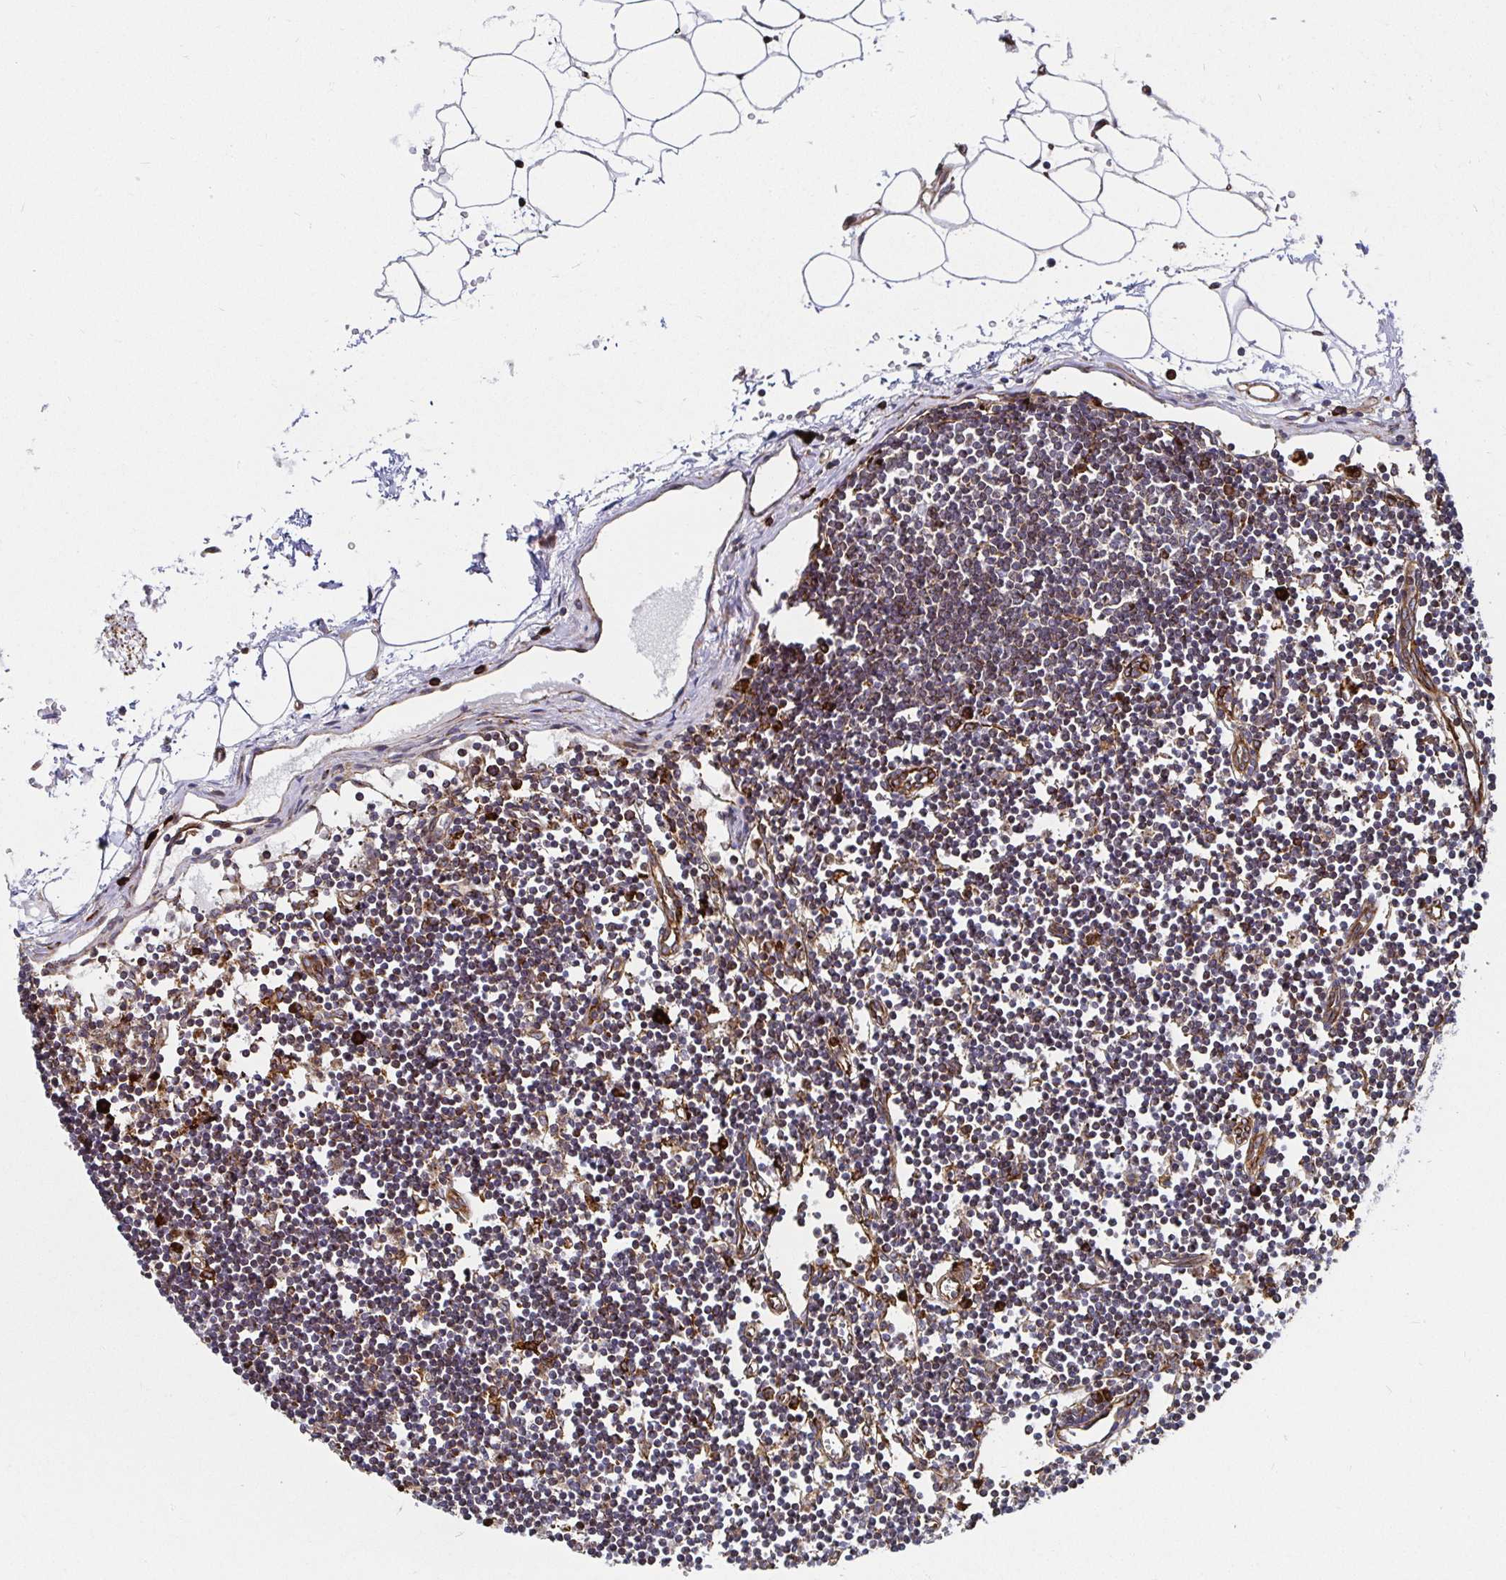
{"staining": {"intensity": "strong", "quantity": "<25%", "location": "cytoplasmic/membranous"}, "tissue": "lymph node", "cell_type": "Germinal center cells", "image_type": "normal", "snomed": [{"axis": "morphology", "description": "Normal tissue, NOS"}, {"axis": "topography", "description": "Lymph node"}], "caption": "Protein expression analysis of normal lymph node reveals strong cytoplasmic/membranous staining in approximately <25% of germinal center cells.", "gene": "SMYD3", "patient": {"sex": "female", "age": 65}}